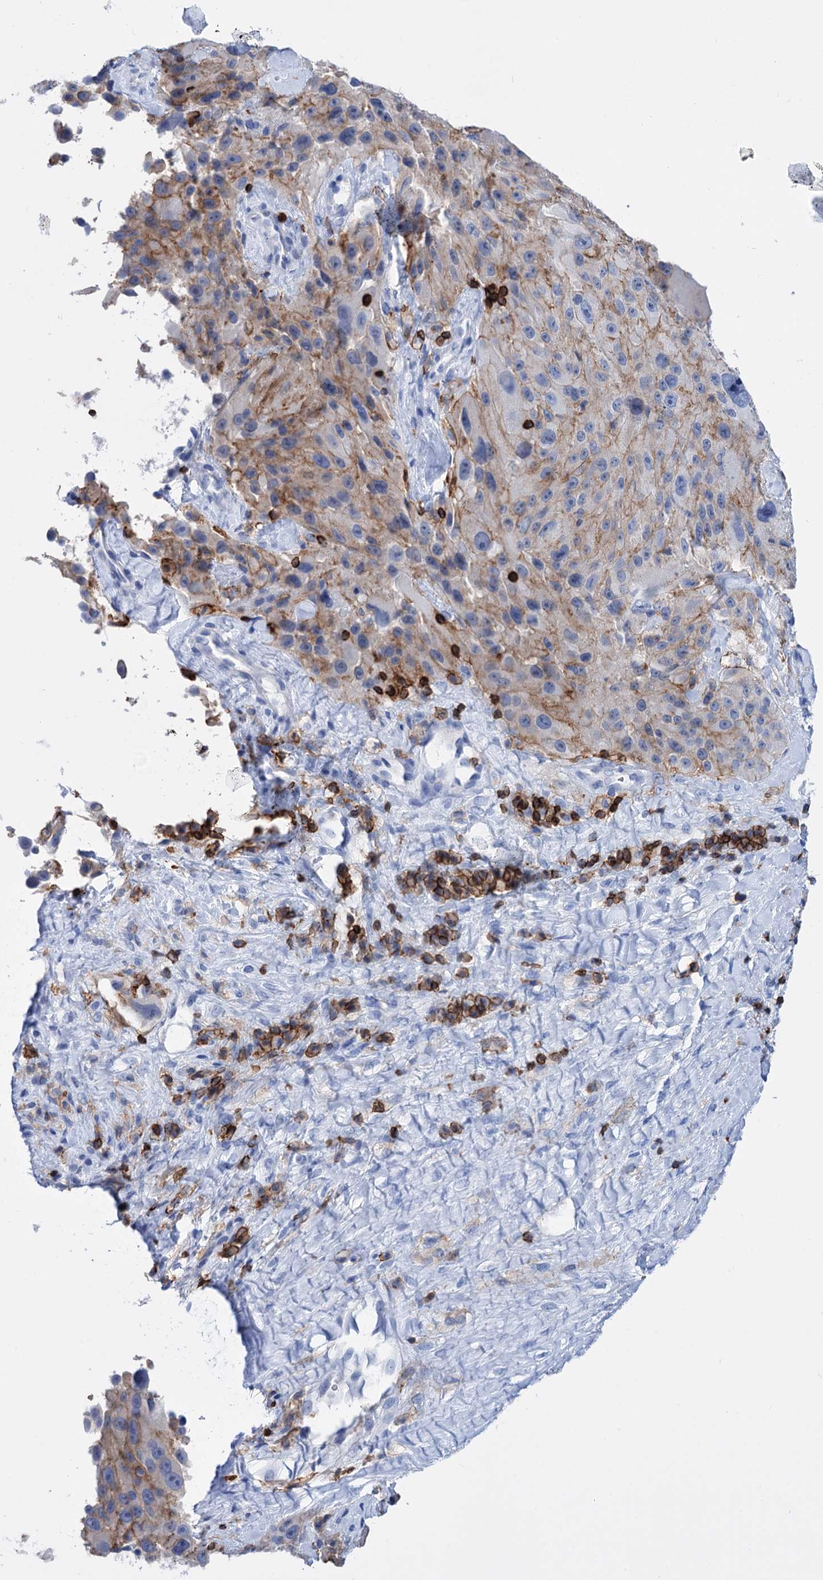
{"staining": {"intensity": "weak", "quantity": "25%-75%", "location": "cytoplasmic/membranous"}, "tissue": "melanoma", "cell_type": "Tumor cells", "image_type": "cancer", "snomed": [{"axis": "morphology", "description": "Malignant melanoma, Metastatic site"}, {"axis": "topography", "description": "Lymph node"}], "caption": "DAB (3,3'-diaminobenzidine) immunohistochemical staining of malignant melanoma (metastatic site) demonstrates weak cytoplasmic/membranous protein positivity in approximately 25%-75% of tumor cells.", "gene": "DEF6", "patient": {"sex": "male", "age": 62}}